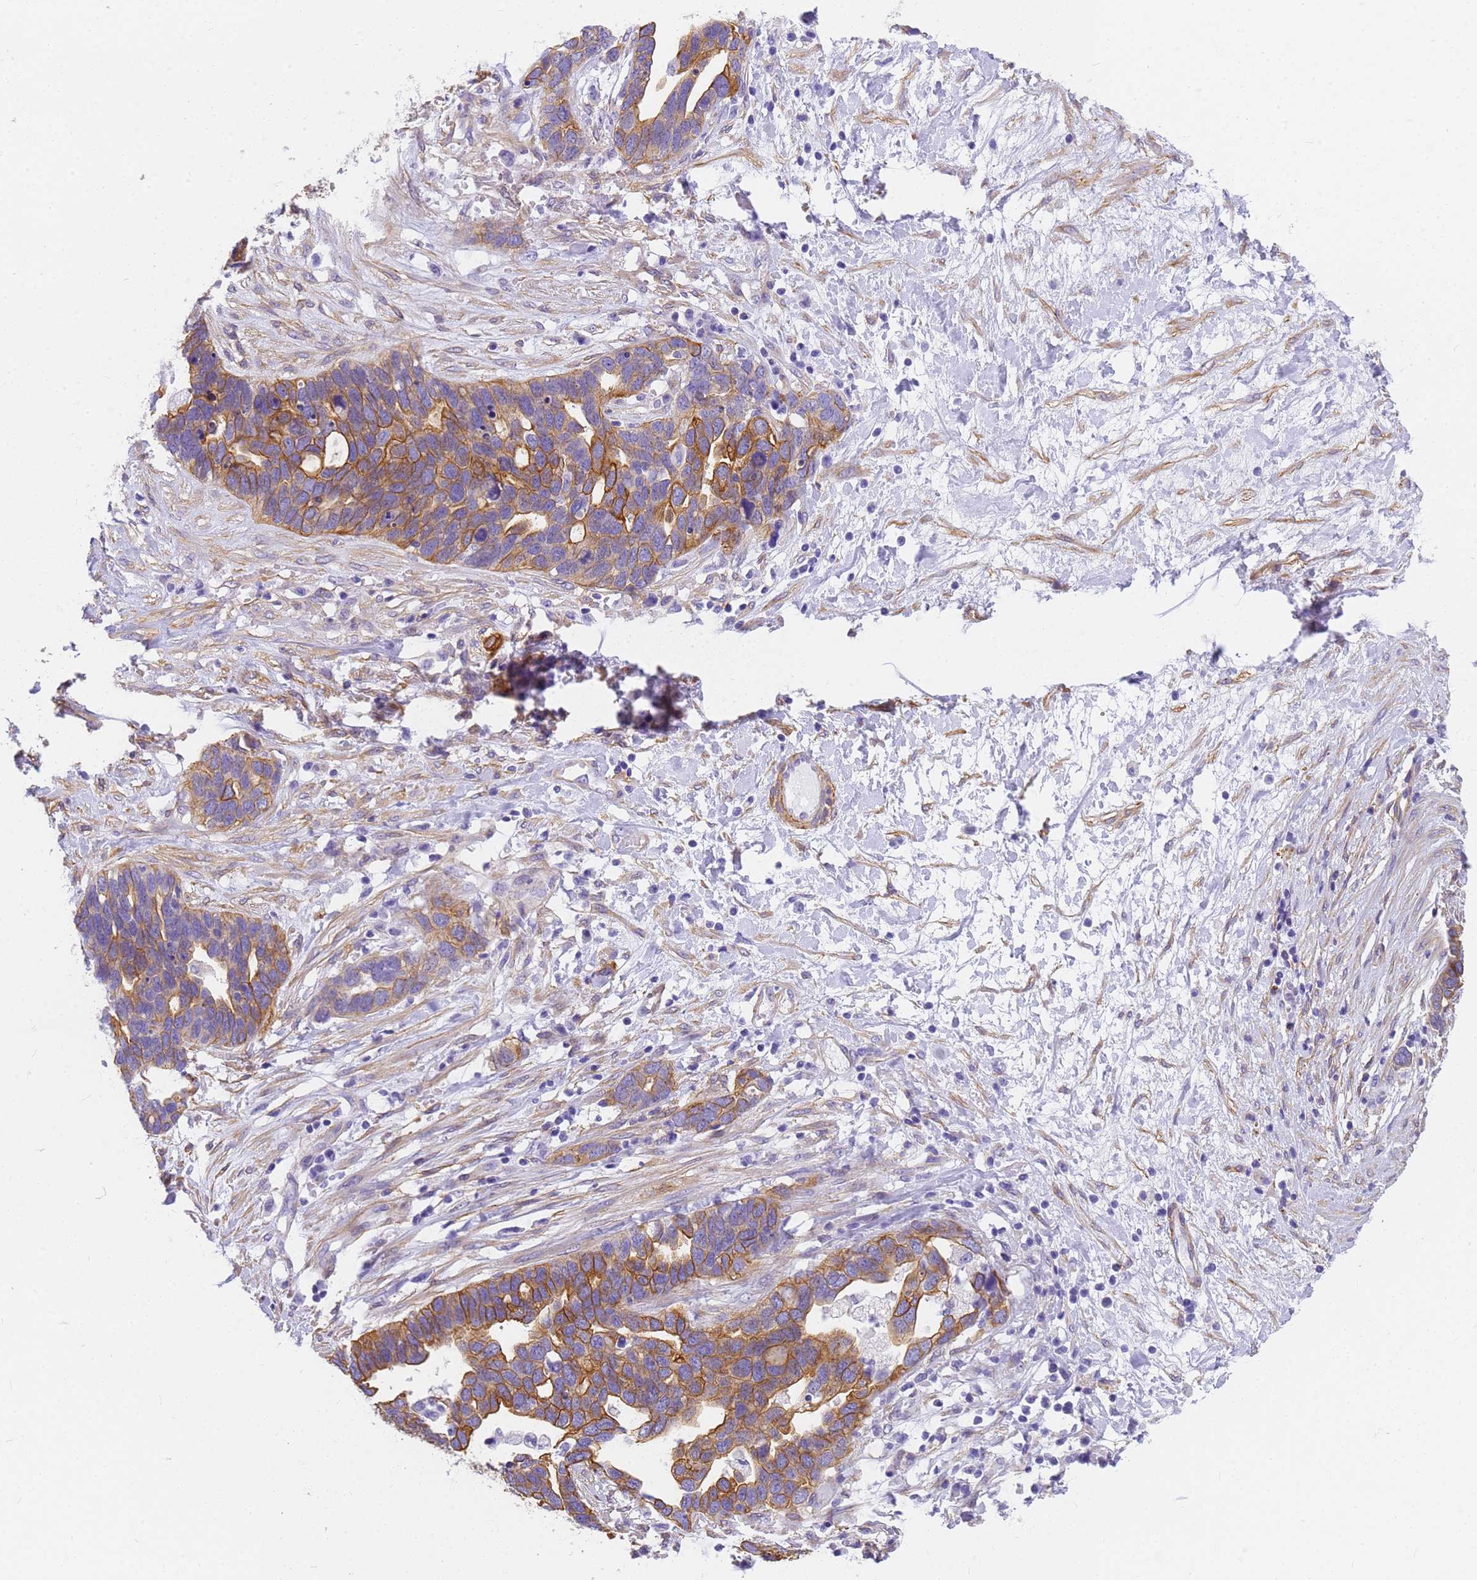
{"staining": {"intensity": "moderate", "quantity": "25%-75%", "location": "cytoplasmic/membranous"}, "tissue": "ovarian cancer", "cell_type": "Tumor cells", "image_type": "cancer", "snomed": [{"axis": "morphology", "description": "Cystadenocarcinoma, serous, NOS"}, {"axis": "topography", "description": "Ovary"}], "caption": "Immunohistochemical staining of ovarian serous cystadenocarcinoma demonstrates medium levels of moderate cytoplasmic/membranous protein staining in approximately 25%-75% of tumor cells.", "gene": "MVB12A", "patient": {"sex": "female", "age": 54}}